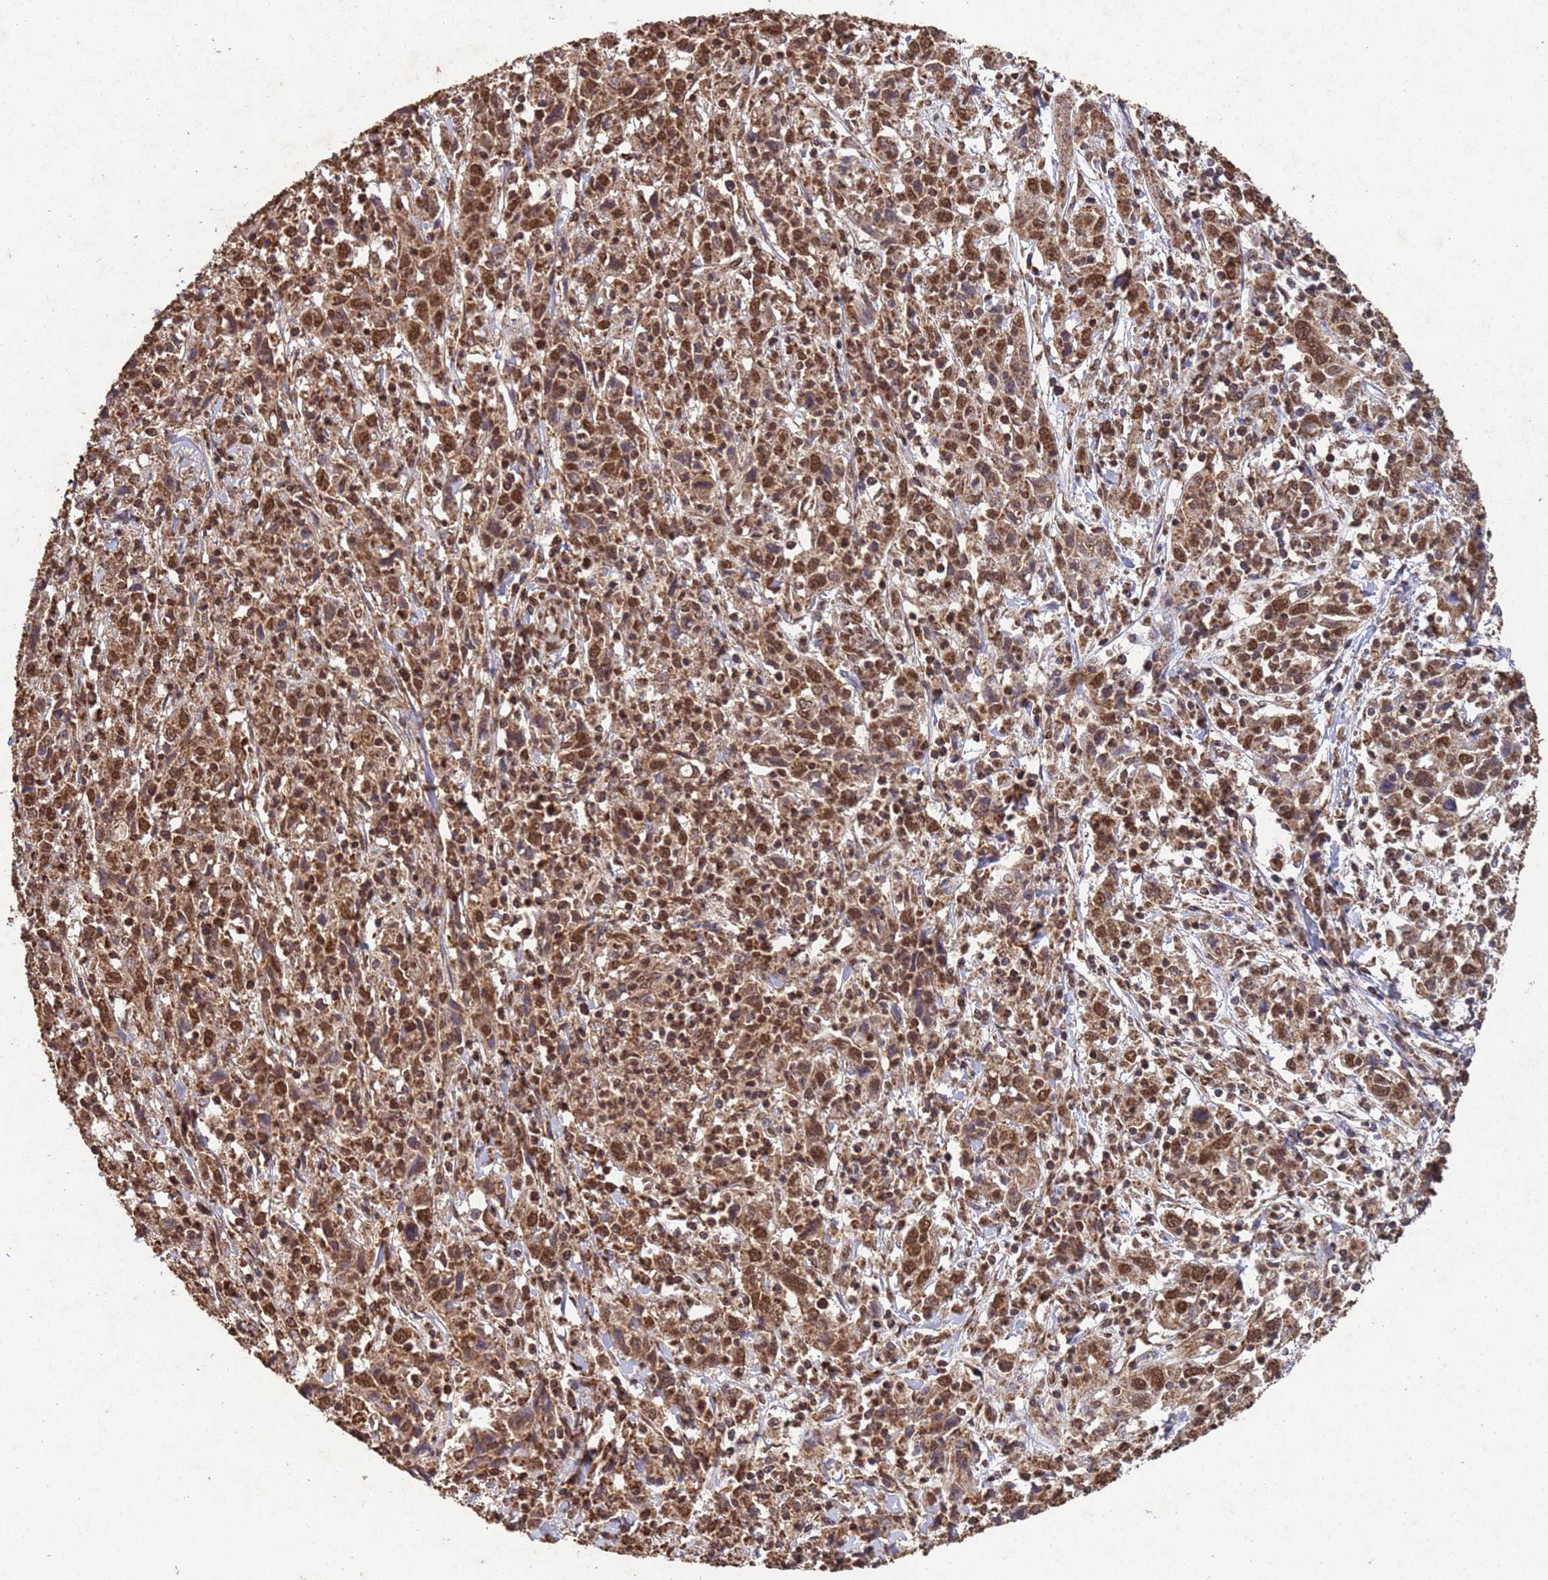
{"staining": {"intensity": "strong", "quantity": ">75%", "location": "nuclear"}, "tissue": "cervical cancer", "cell_type": "Tumor cells", "image_type": "cancer", "snomed": [{"axis": "morphology", "description": "Squamous cell carcinoma, NOS"}, {"axis": "topography", "description": "Cervix"}], "caption": "High-power microscopy captured an immunohistochemistry (IHC) micrograph of squamous cell carcinoma (cervical), revealing strong nuclear positivity in approximately >75% of tumor cells.", "gene": "HDAC10", "patient": {"sex": "female", "age": 46}}